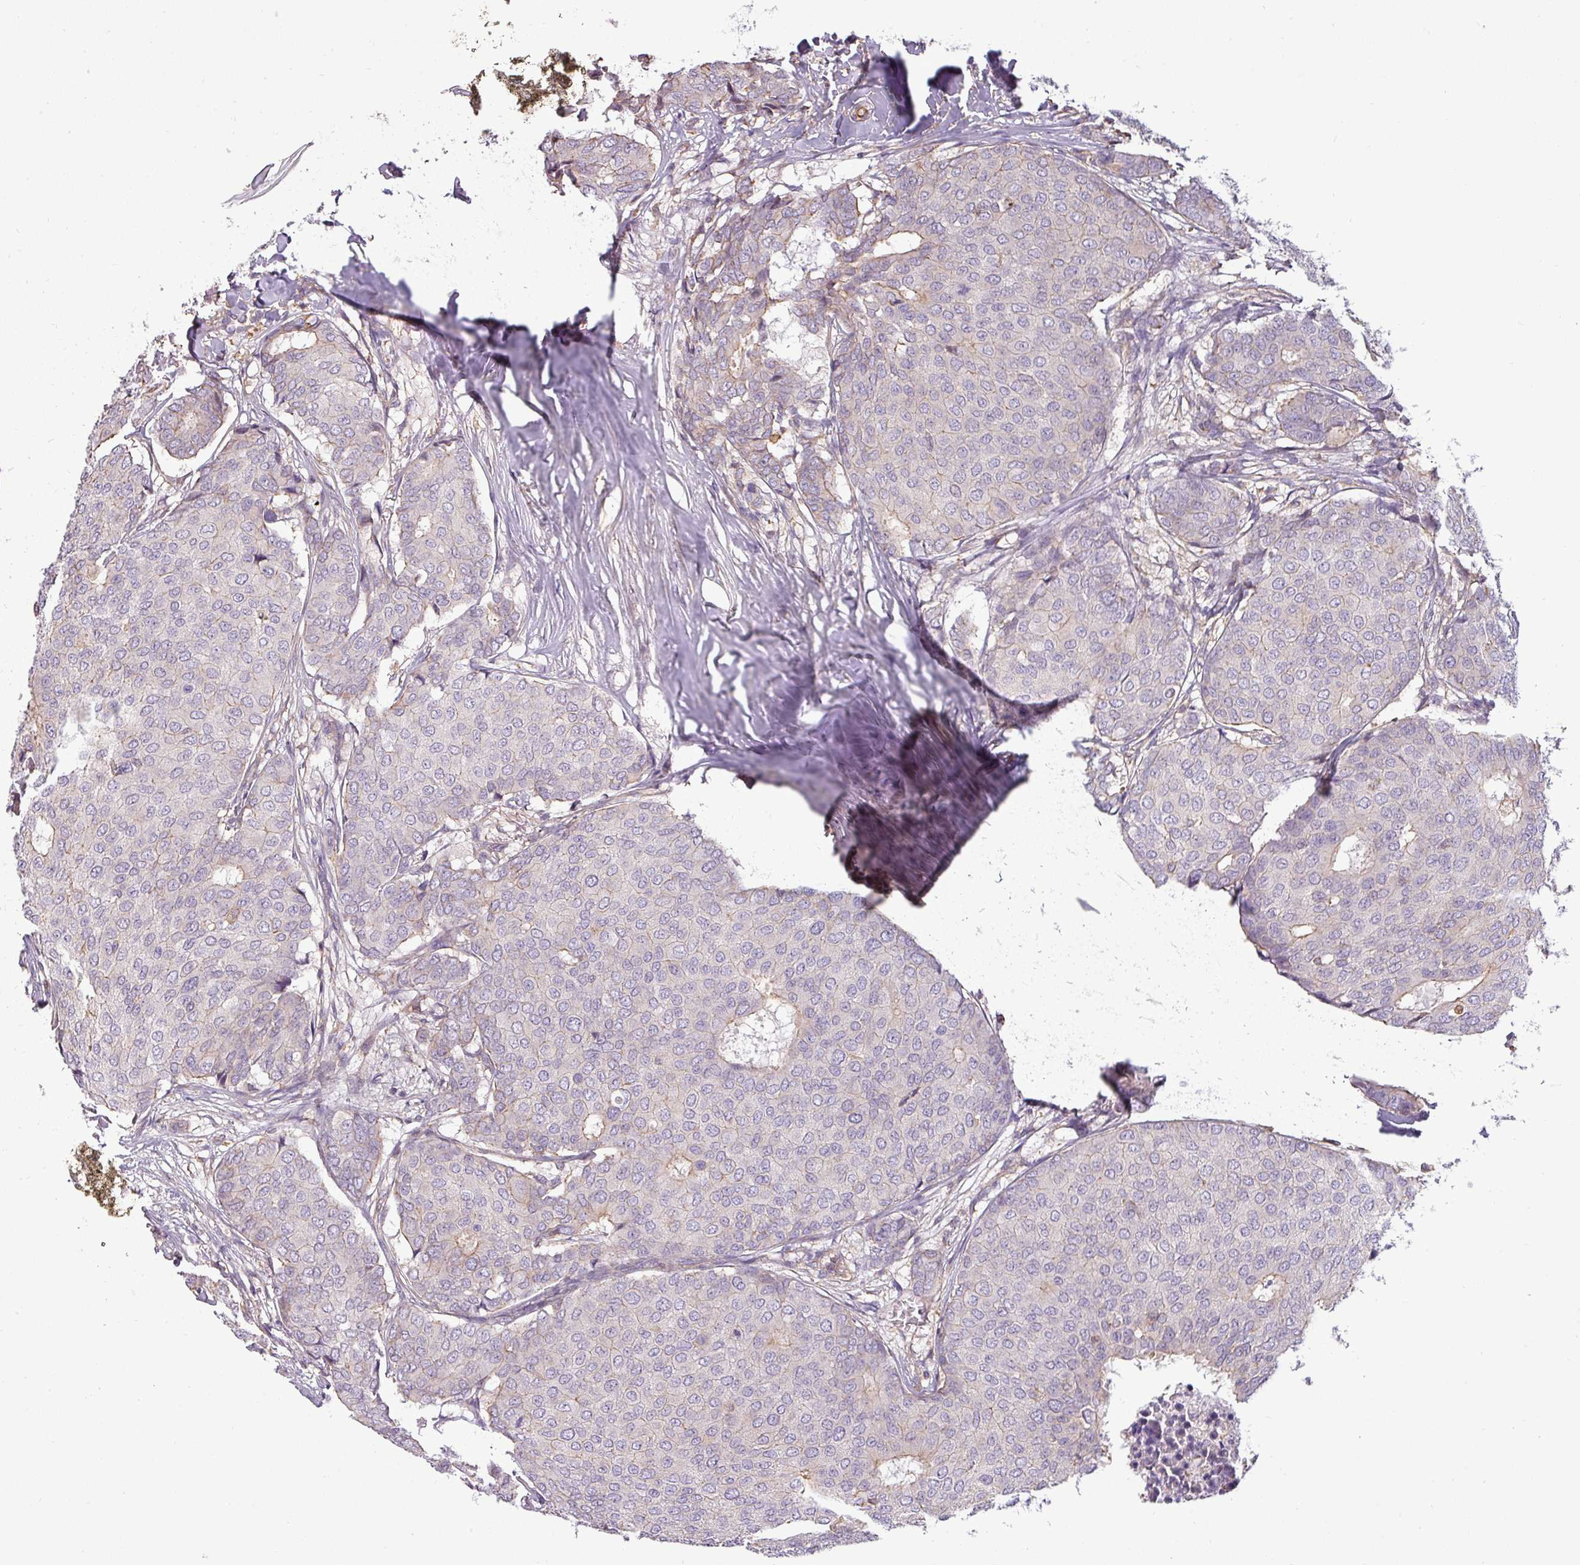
{"staining": {"intensity": "negative", "quantity": "none", "location": "none"}, "tissue": "breast cancer", "cell_type": "Tumor cells", "image_type": "cancer", "snomed": [{"axis": "morphology", "description": "Duct carcinoma"}, {"axis": "topography", "description": "Breast"}], "caption": "Breast cancer (infiltrating ductal carcinoma) was stained to show a protein in brown. There is no significant expression in tumor cells. (DAB (3,3'-diaminobenzidine) immunohistochemistry (IHC) visualized using brightfield microscopy, high magnification).", "gene": "ZNF835", "patient": {"sex": "female", "age": 75}}